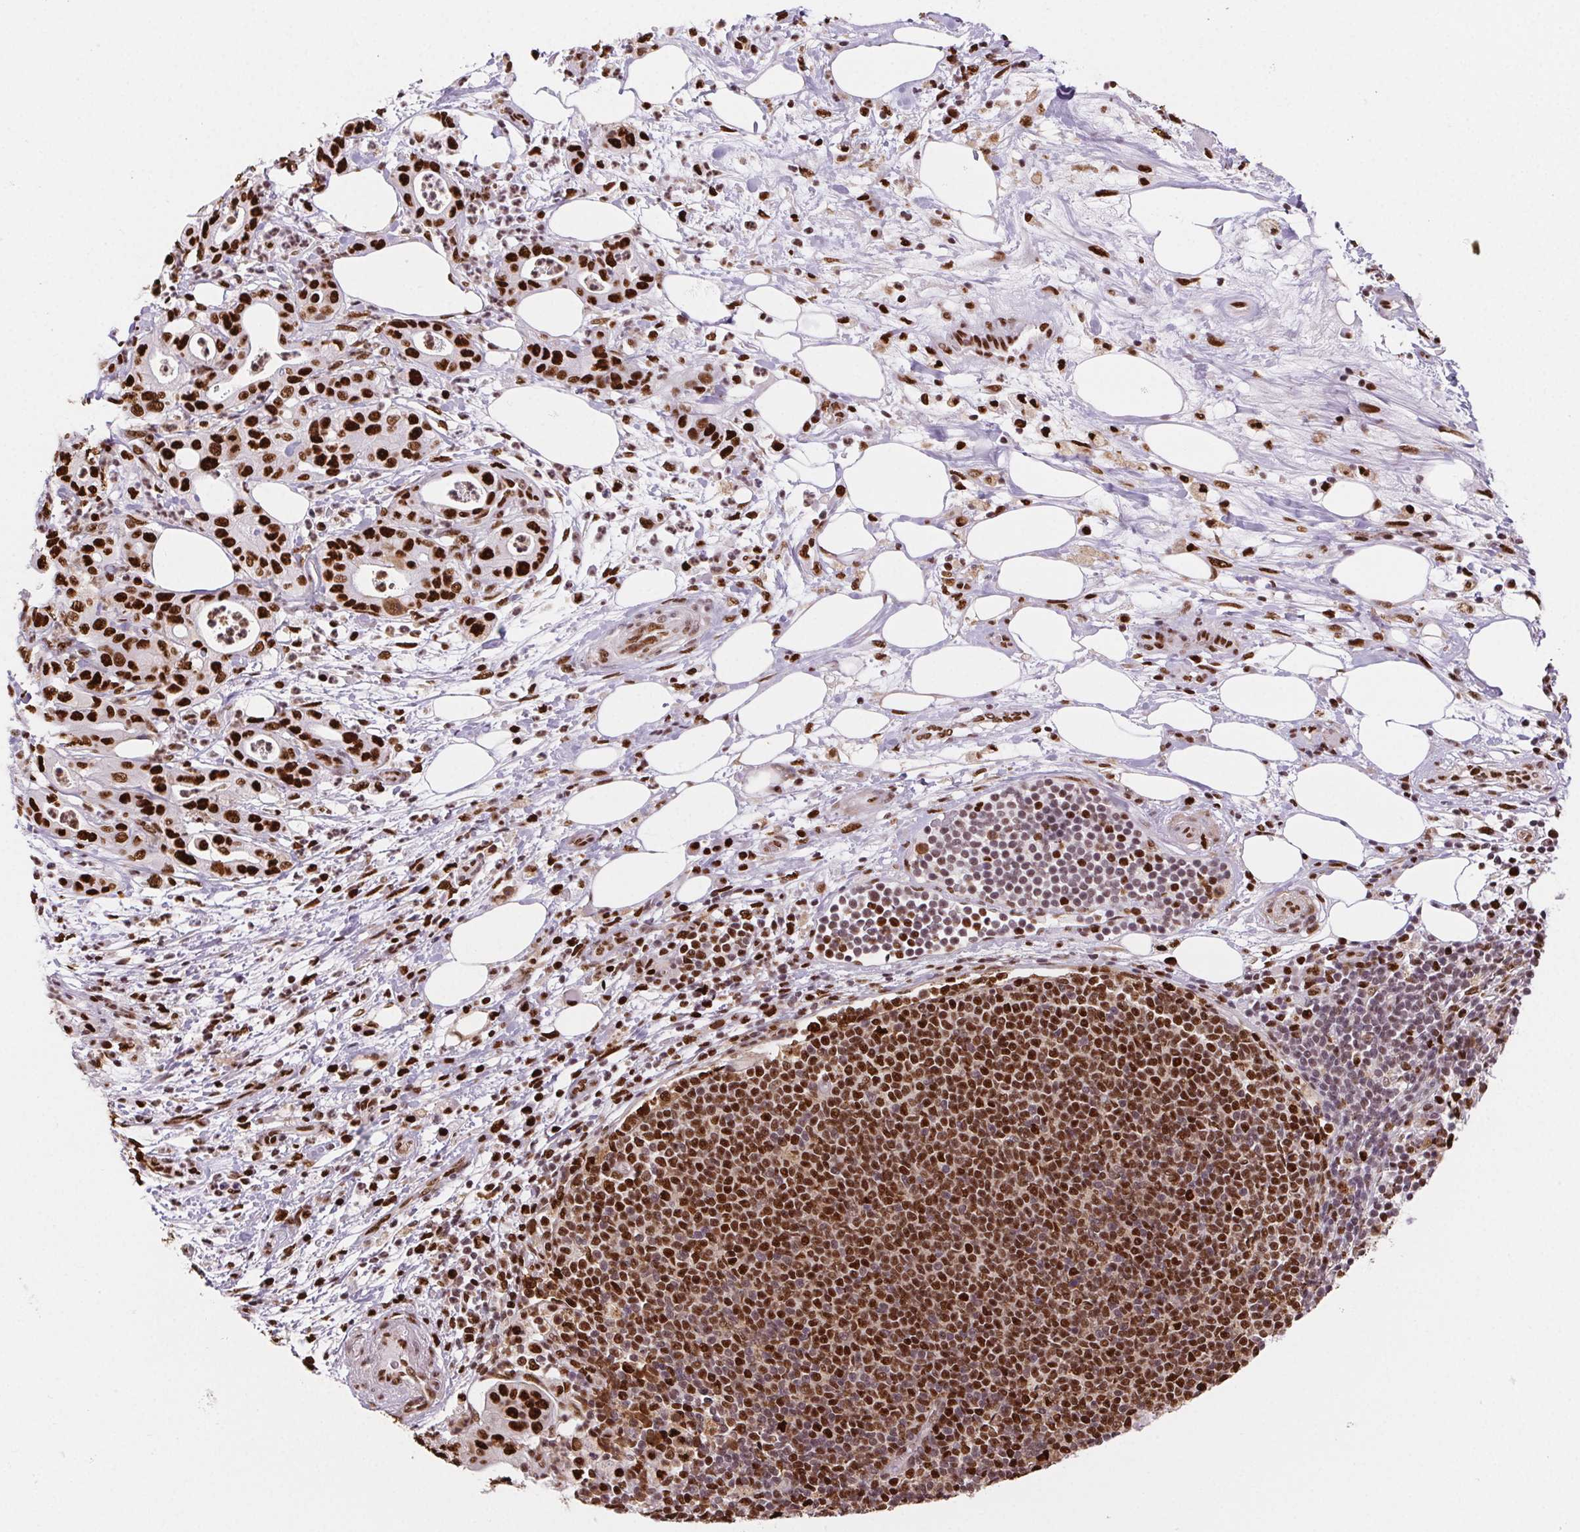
{"staining": {"intensity": "strong", "quantity": ">75%", "location": "nuclear"}, "tissue": "pancreatic cancer", "cell_type": "Tumor cells", "image_type": "cancer", "snomed": [{"axis": "morphology", "description": "Adenocarcinoma, NOS"}, {"axis": "topography", "description": "Pancreas"}], "caption": "Immunohistochemical staining of adenocarcinoma (pancreatic) displays strong nuclear protein staining in about >75% of tumor cells.", "gene": "SET", "patient": {"sex": "male", "age": 71}}